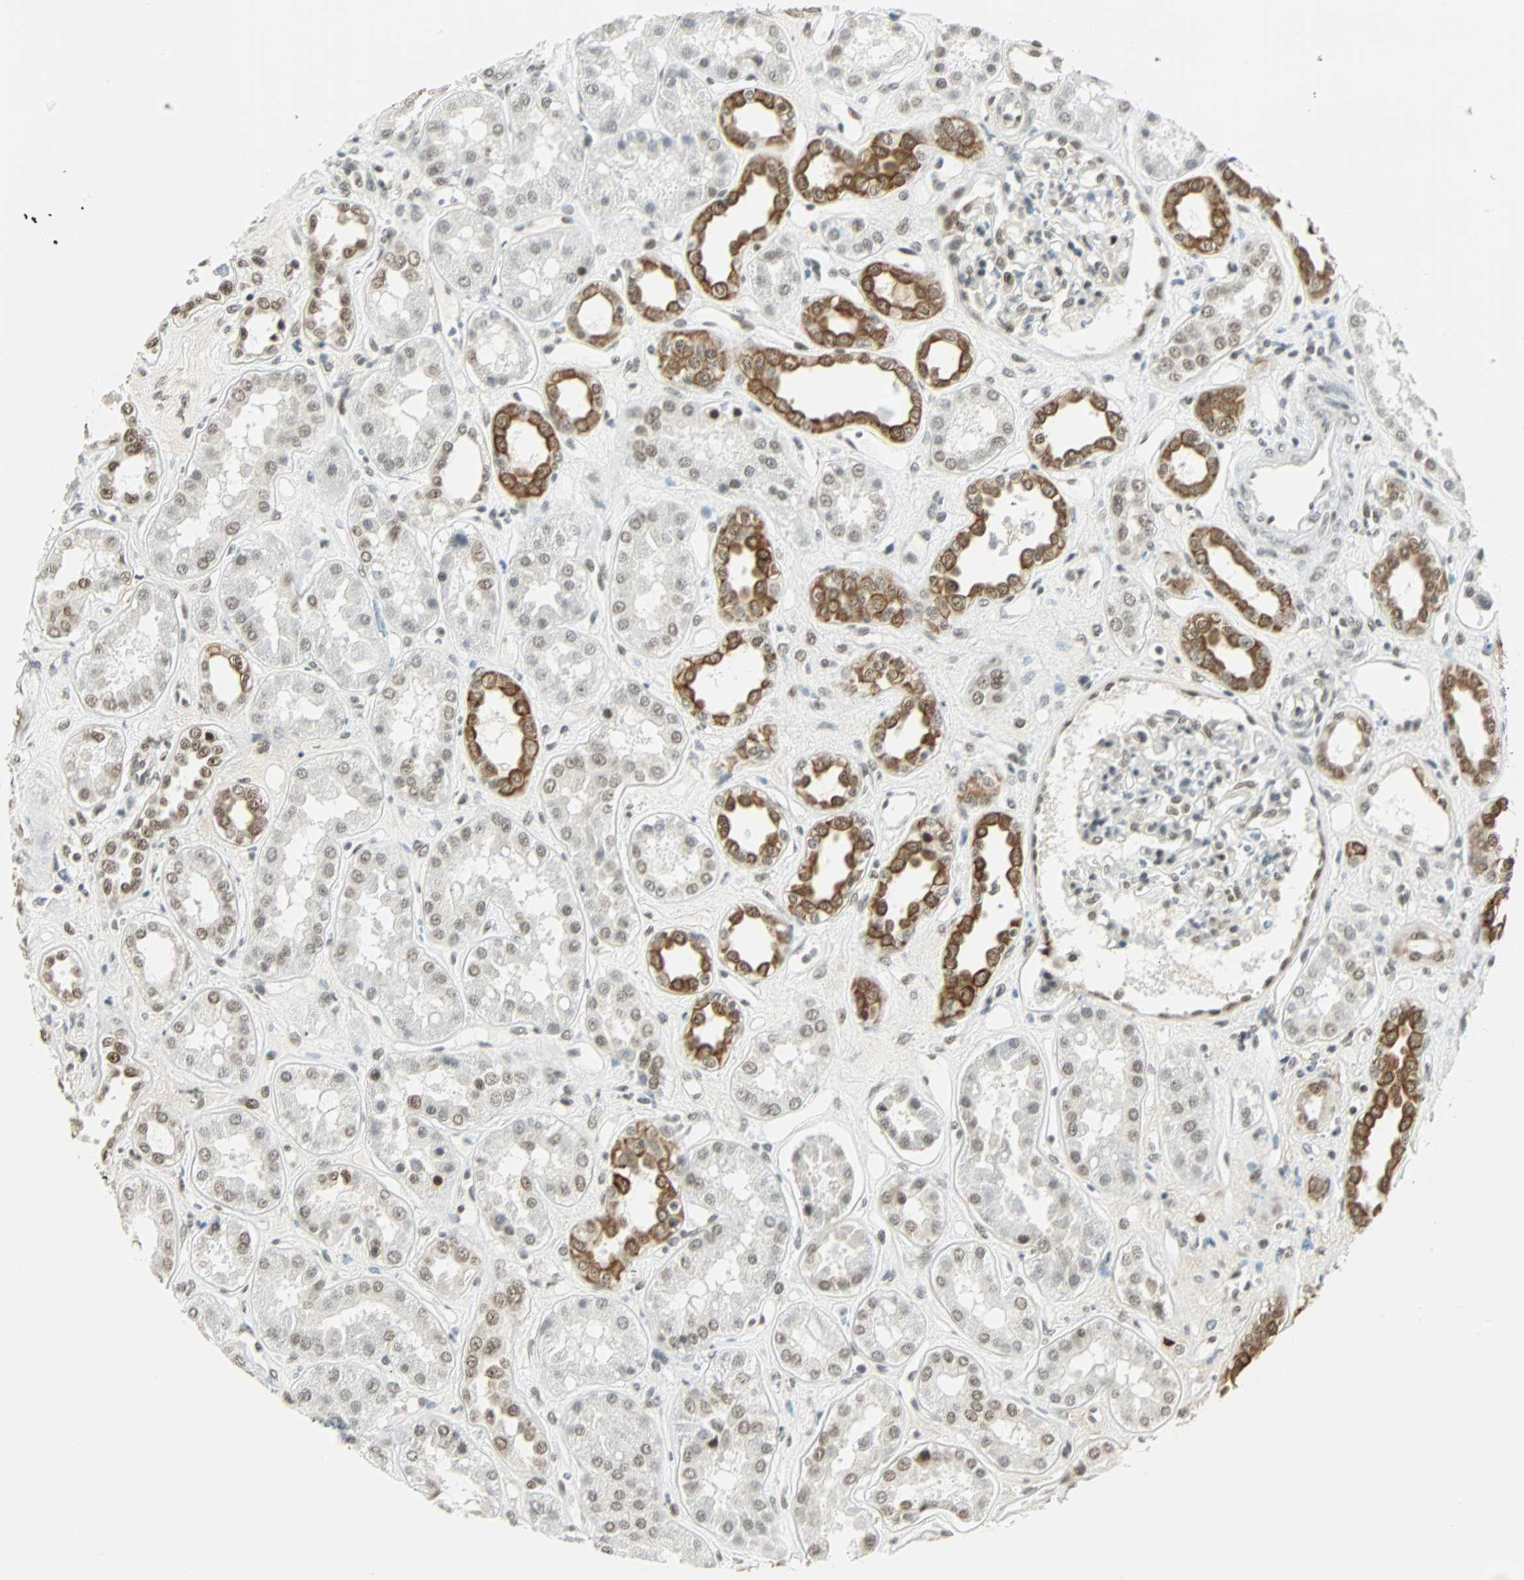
{"staining": {"intensity": "moderate", "quantity": ">75%", "location": "nuclear"}, "tissue": "kidney", "cell_type": "Cells in glomeruli", "image_type": "normal", "snomed": [{"axis": "morphology", "description": "Normal tissue, NOS"}, {"axis": "topography", "description": "Kidney"}], "caption": "Immunohistochemical staining of unremarkable human kidney exhibits >75% levels of moderate nuclear protein positivity in about >75% of cells in glomeruli. (Stains: DAB (3,3'-diaminobenzidine) in brown, nuclei in blue, Microscopy: brightfield microscopy at high magnification).", "gene": "NELFE", "patient": {"sex": "male", "age": 59}}